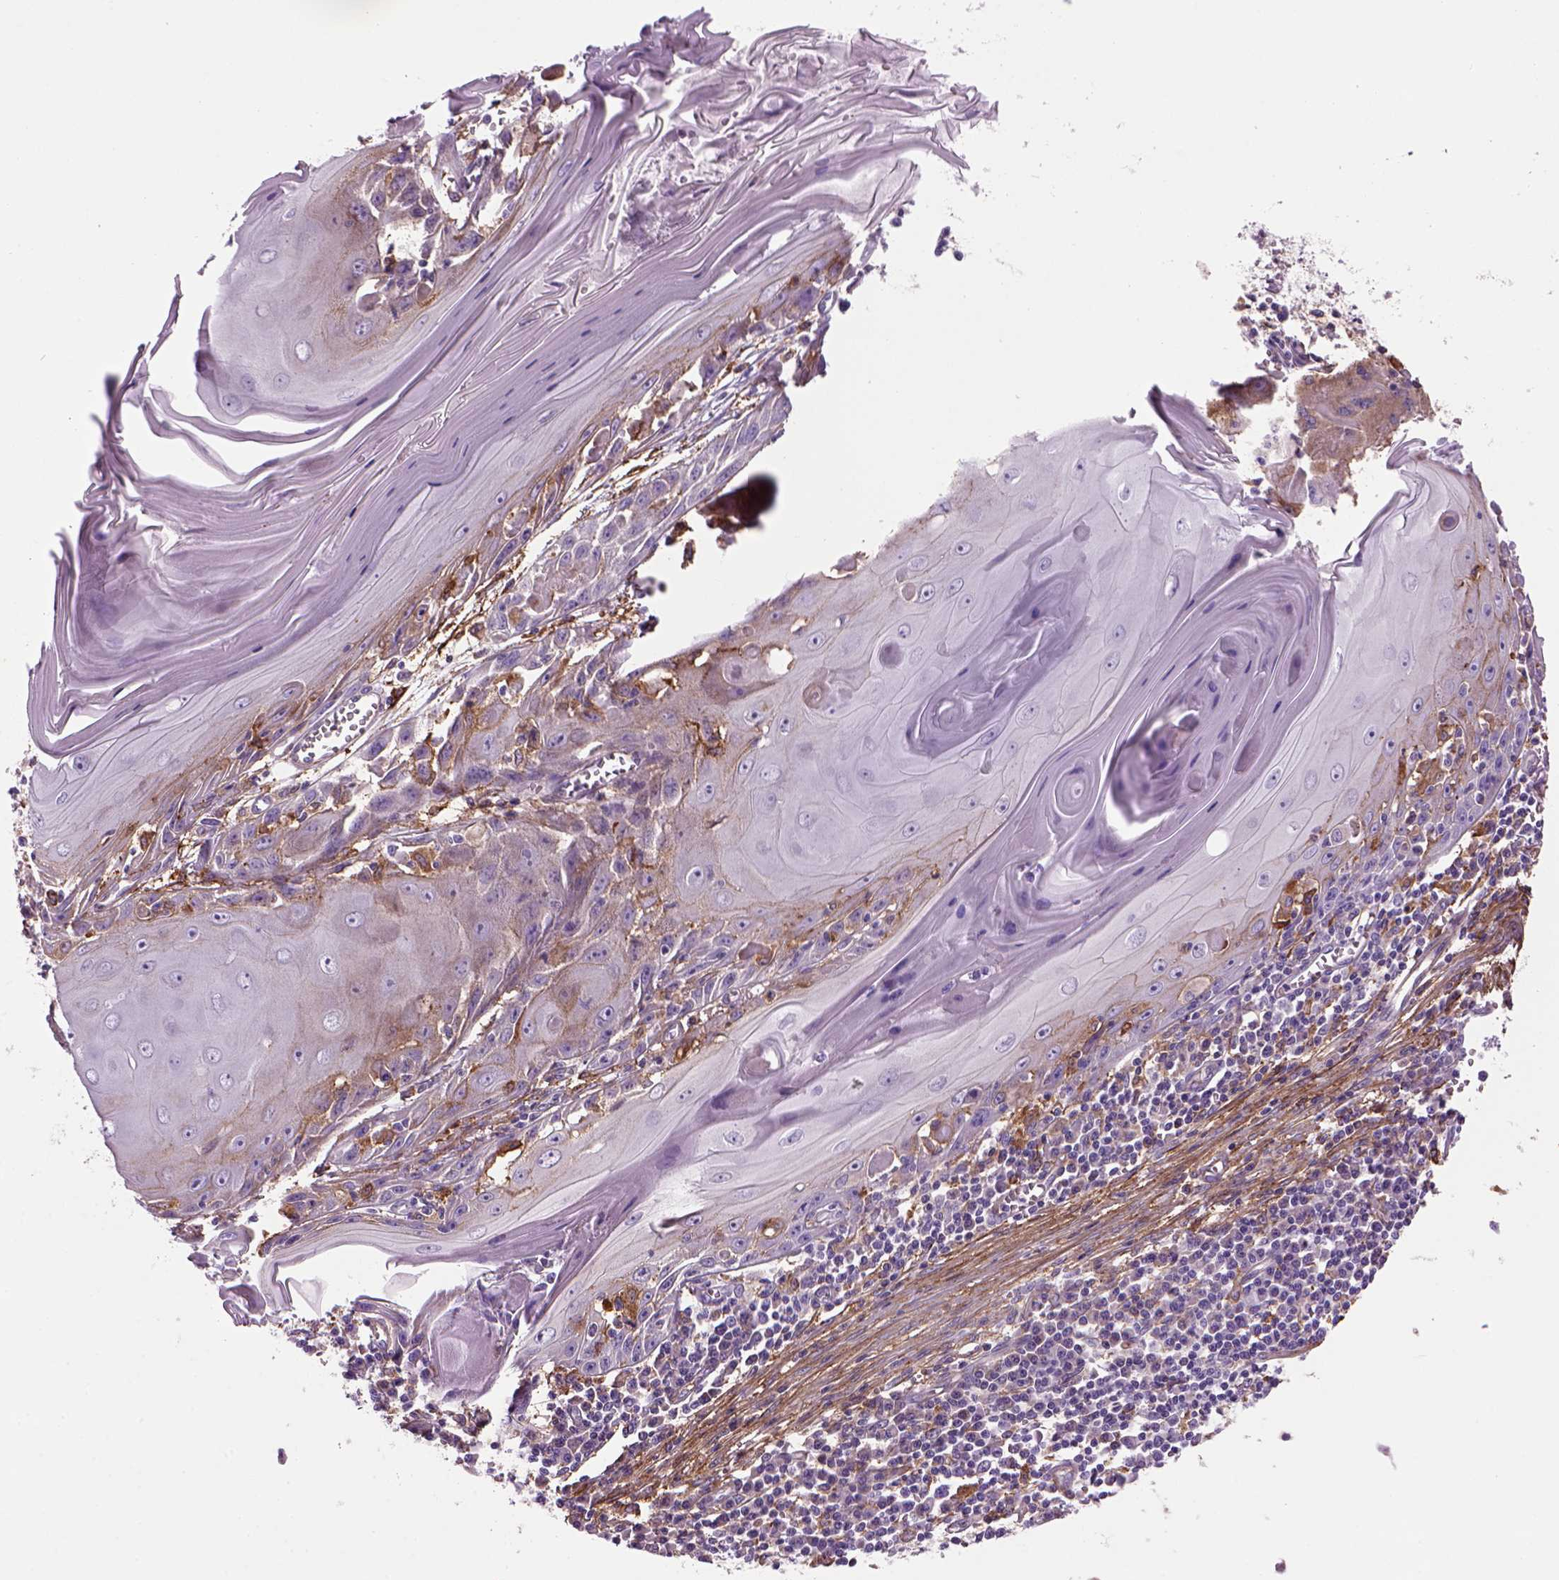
{"staining": {"intensity": "moderate", "quantity": "25%-75%", "location": "cytoplasmic/membranous"}, "tissue": "skin cancer", "cell_type": "Tumor cells", "image_type": "cancer", "snomed": [{"axis": "morphology", "description": "Squamous cell carcinoma, NOS"}, {"axis": "topography", "description": "Skin"}, {"axis": "topography", "description": "Vulva"}], "caption": "Moderate cytoplasmic/membranous protein staining is seen in about 25%-75% of tumor cells in squamous cell carcinoma (skin).", "gene": "MARCKS", "patient": {"sex": "female", "age": 85}}